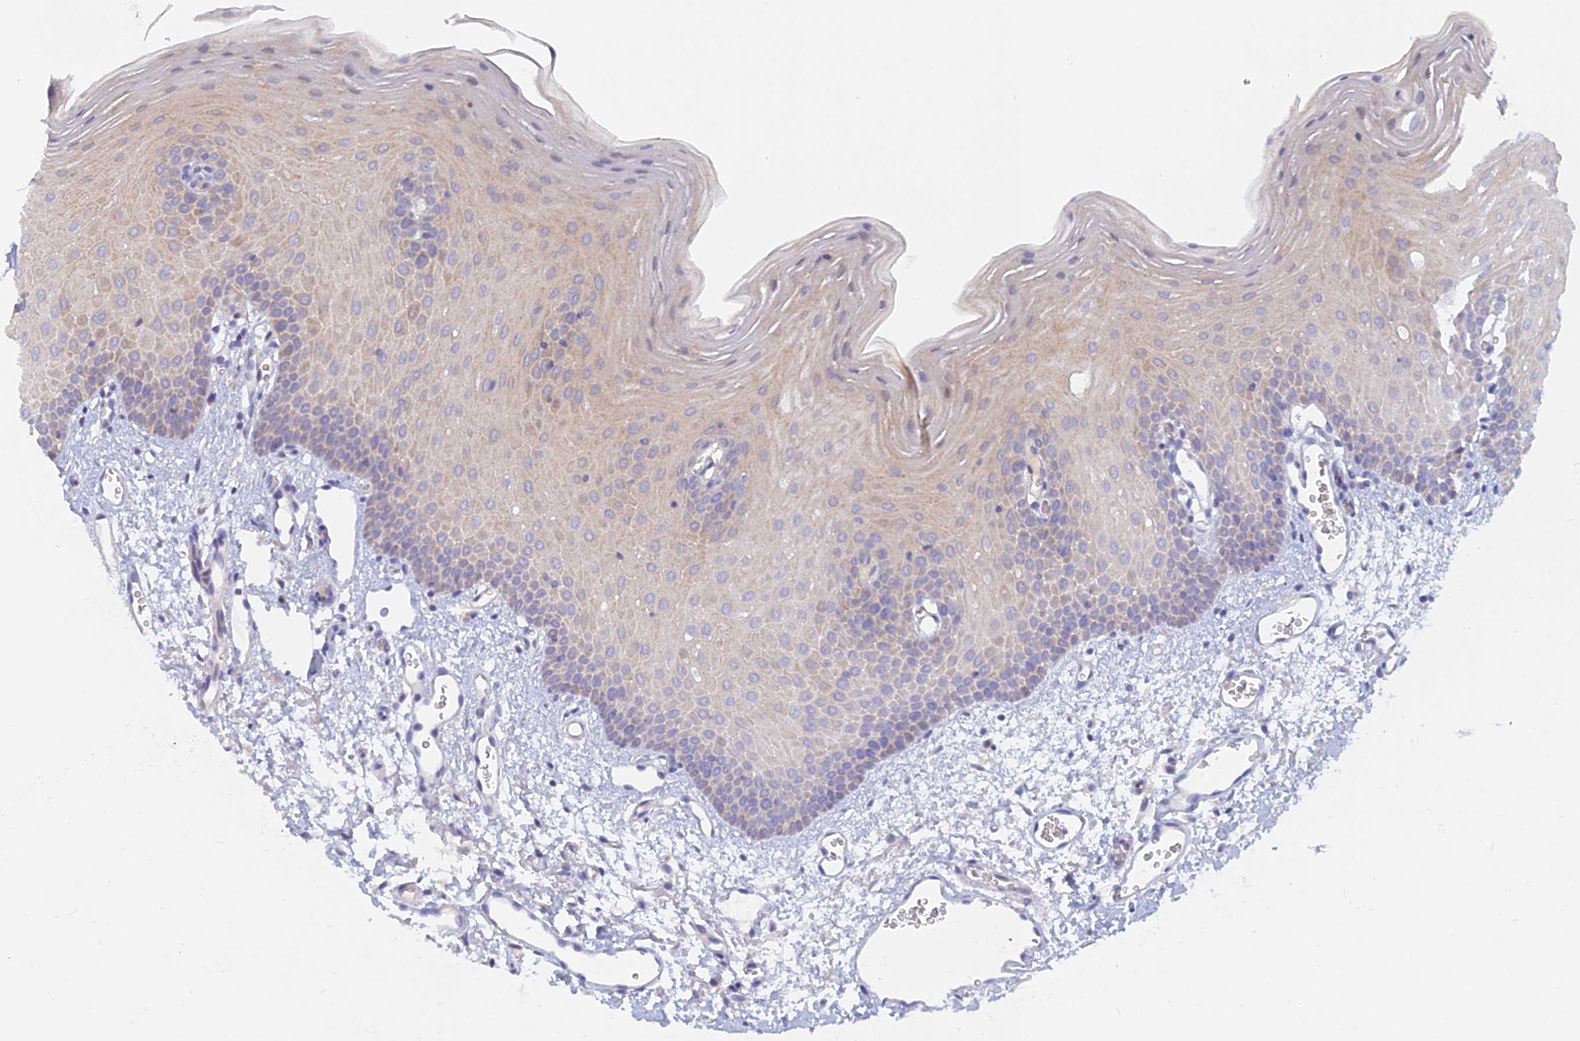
{"staining": {"intensity": "negative", "quantity": "none", "location": "none"}, "tissue": "oral mucosa", "cell_type": "Squamous epithelial cells", "image_type": "normal", "snomed": [{"axis": "morphology", "description": "Normal tissue, NOS"}, {"axis": "topography", "description": "Oral tissue"}], "caption": "The histopathology image reveals no staining of squamous epithelial cells in benign oral mucosa.", "gene": "CACNA1B", "patient": {"sex": "female", "age": 70}}